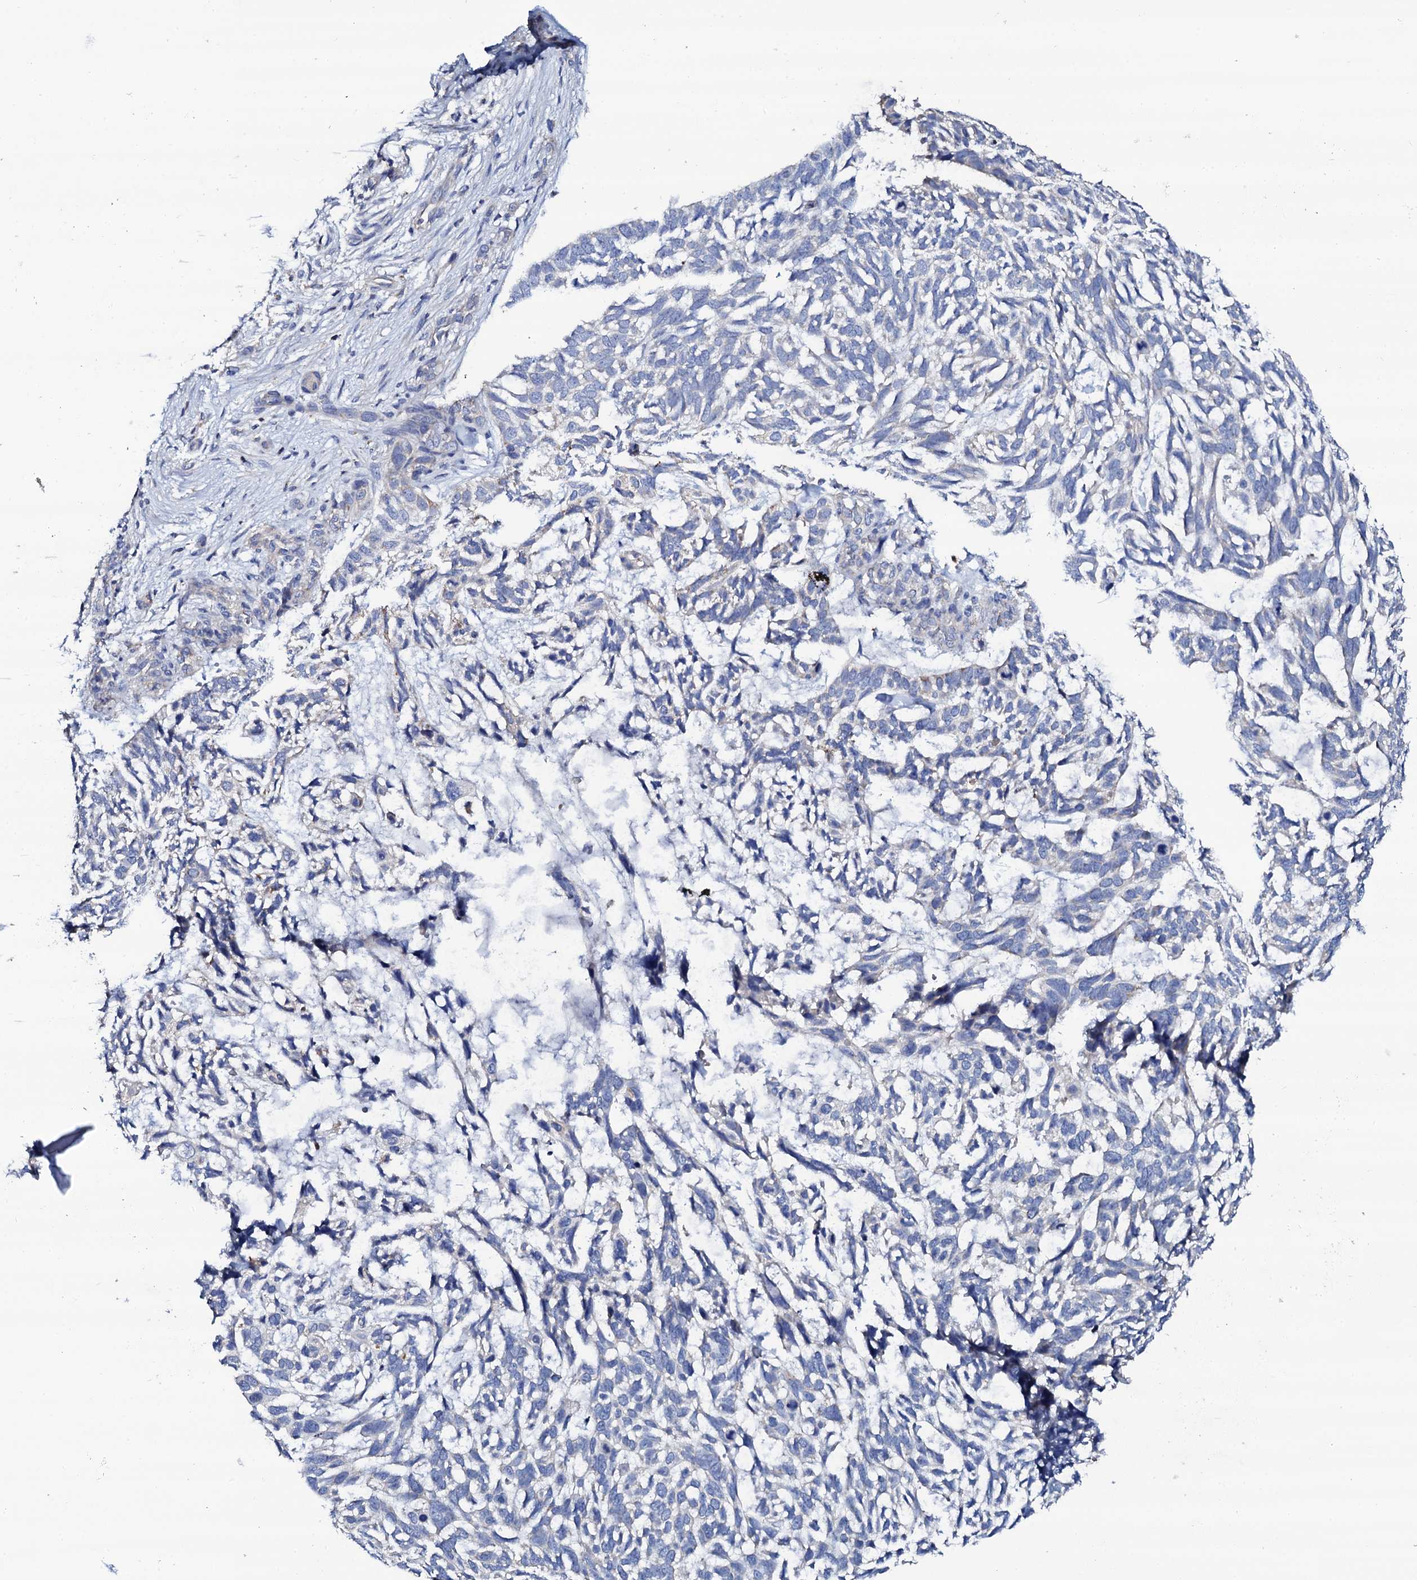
{"staining": {"intensity": "negative", "quantity": "none", "location": "none"}, "tissue": "skin cancer", "cell_type": "Tumor cells", "image_type": "cancer", "snomed": [{"axis": "morphology", "description": "Basal cell carcinoma"}, {"axis": "topography", "description": "Skin"}], "caption": "High magnification brightfield microscopy of skin cancer (basal cell carcinoma) stained with DAB (3,3'-diaminobenzidine) (brown) and counterstained with hematoxylin (blue): tumor cells show no significant staining.", "gene": "TCAF2", "patient": {"sex": "male", "age": 88}}